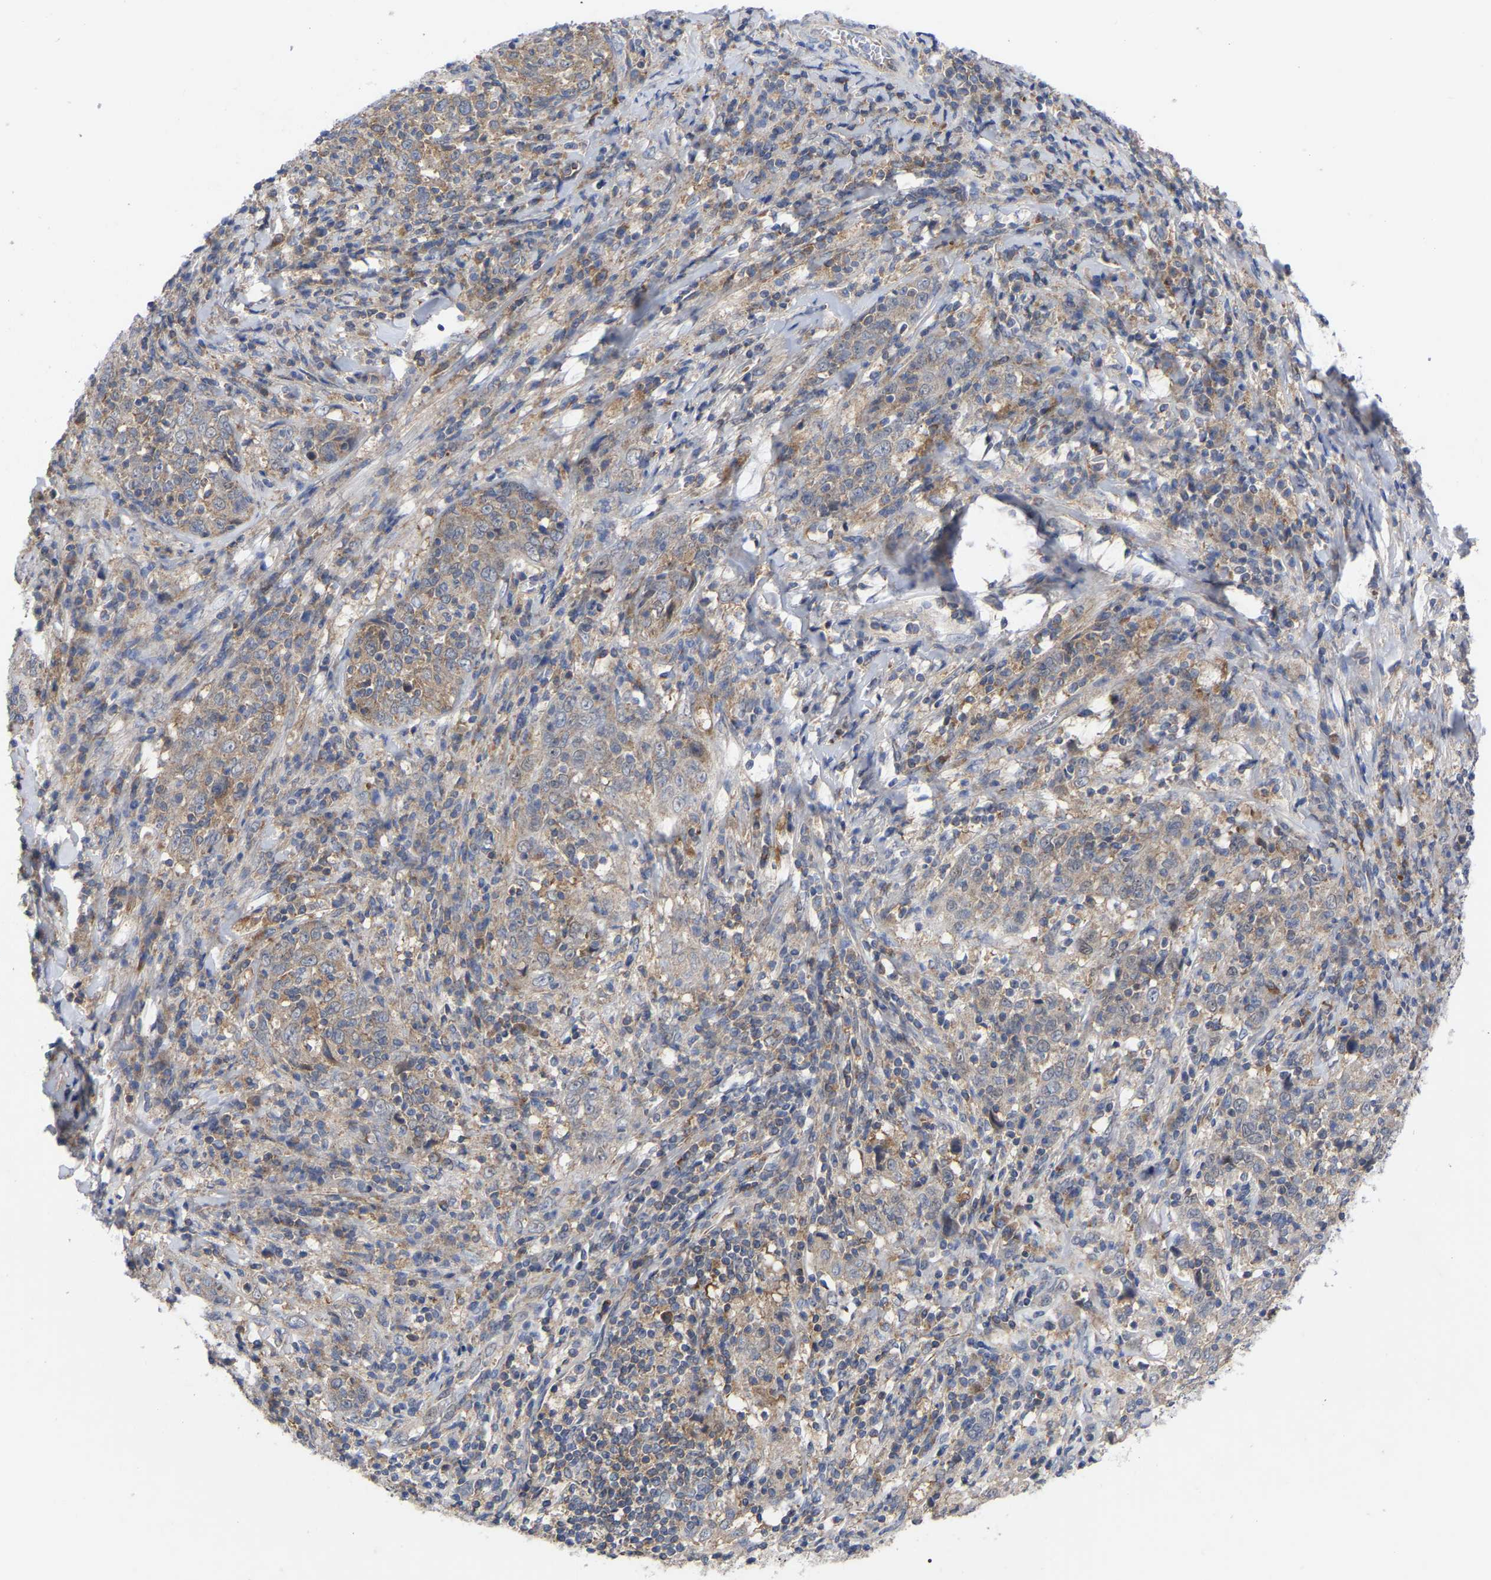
{"staining": {"intensity": "weak", "quantity": "25%-75%", "location": "cytoplasmic/membranous"}, "tissue": "cervical cancer", "cell_type": "Tumor cells", "image_type": "cancer", "snomed": [{"axis": "morphology", "description": "Squamous cell carcinoma, NOS"}, {"axis": "topography", "description": "Cervix"}], "caption": "Immunohistochemical staining of cervical cancer (squamous cell carcinoma) demonstrates low levels of weak cytoplasmic/membranous positivity in approximately 25%-75% of tumor cells.", "gene": "TCP1", "patient": {"sex": "female", "age": 46}}